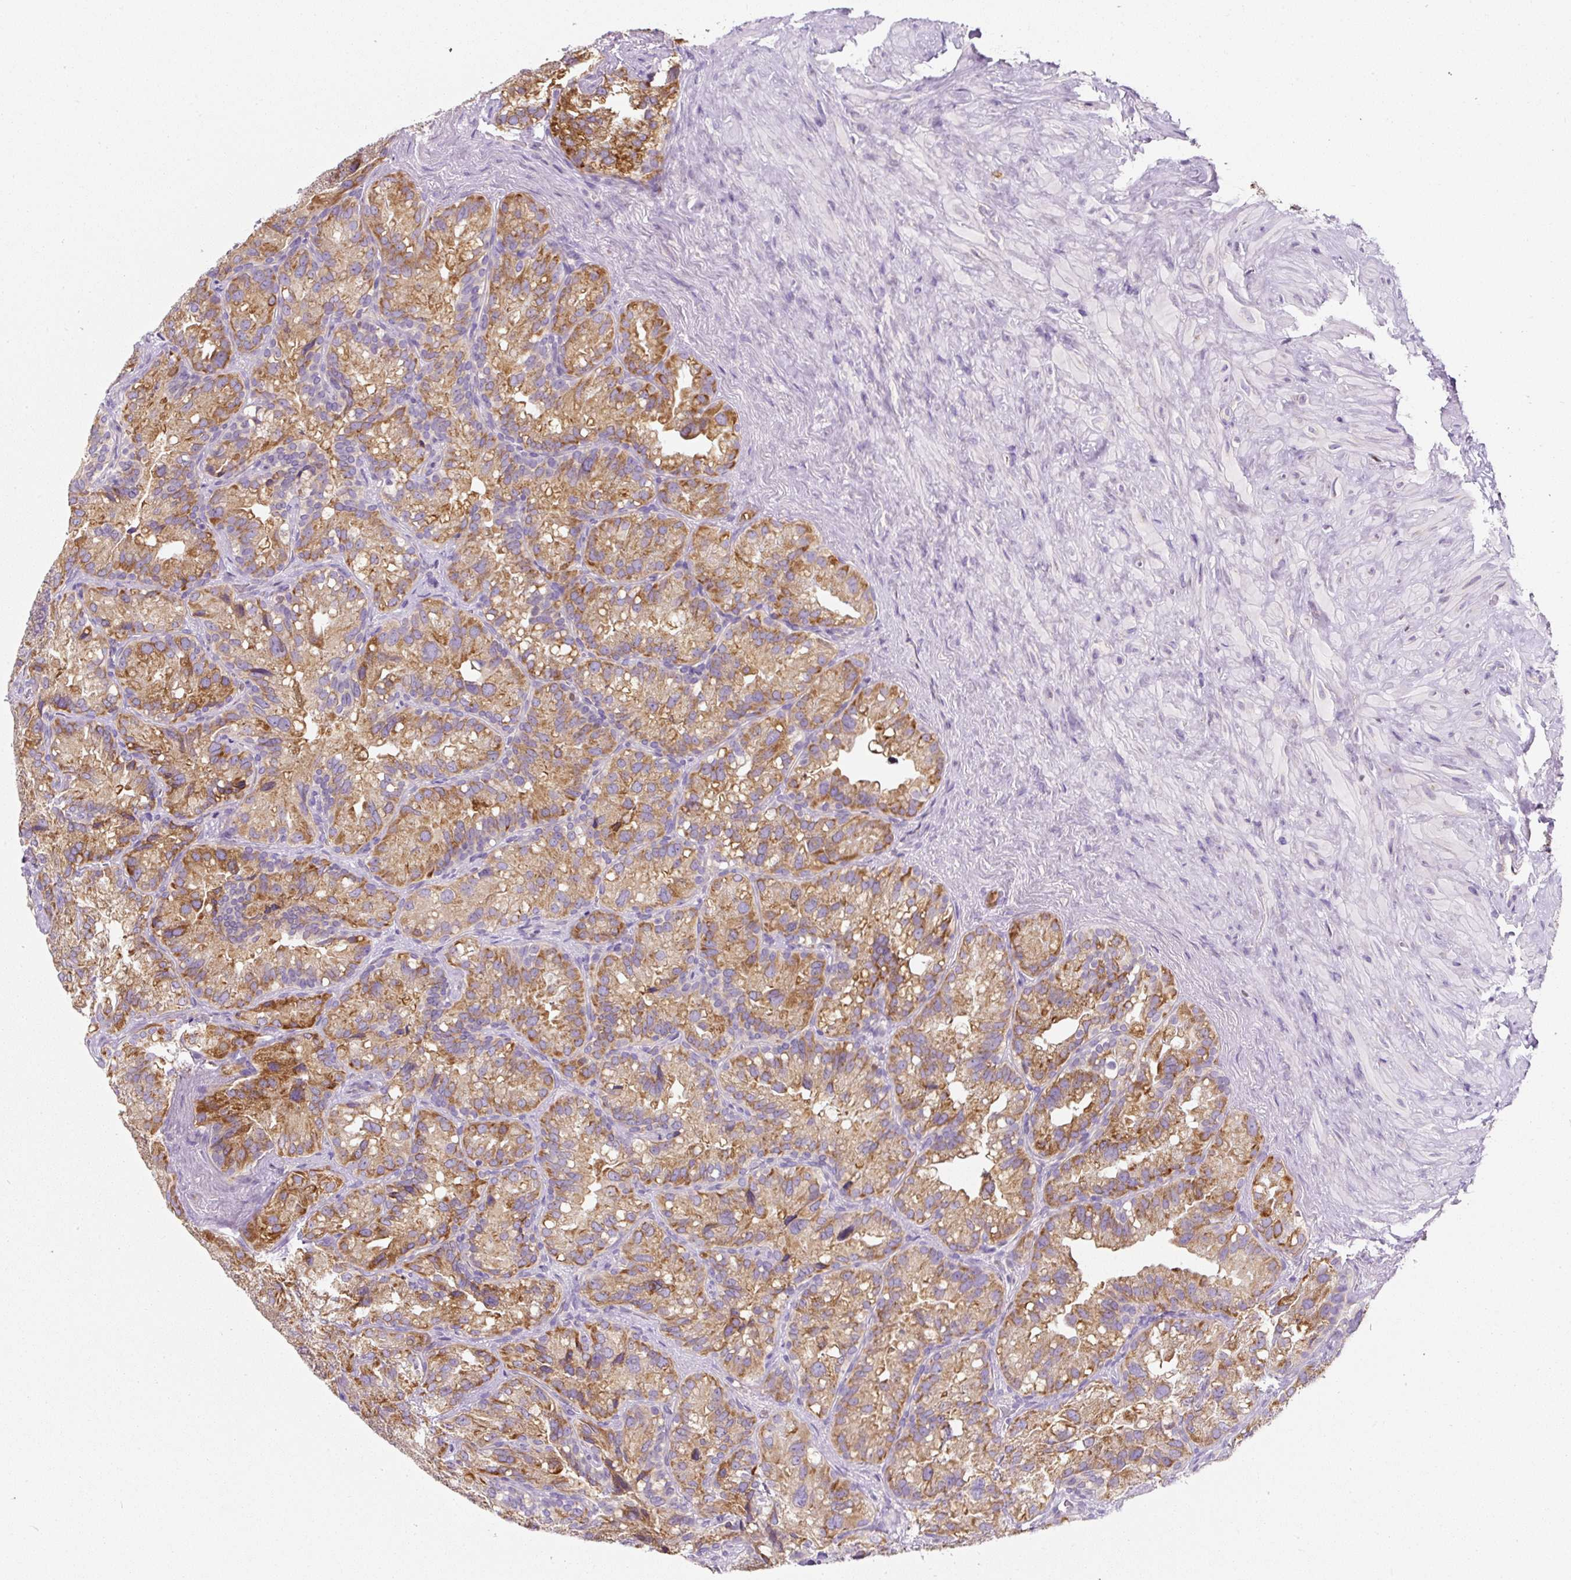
{"staining": {"intensity": "moderate", "quantity": ">75%", "location": "cytoplasmic/membranous"}, "tissue": "seminal vesicle", "cell_type": "Glandular cells", "image_type": "normal", "snomed": [{"axis": "morphology", "description": "Normal tissue, NOS"}, {"axis": "topography", "description": "Seminal veicle"}], "caption": "Seminal vesicle stained with a protein marker demonstrates moderate staining in glandular cells.", "gene": "DDOST", "patient": {"sex": "male", "age": 69}}